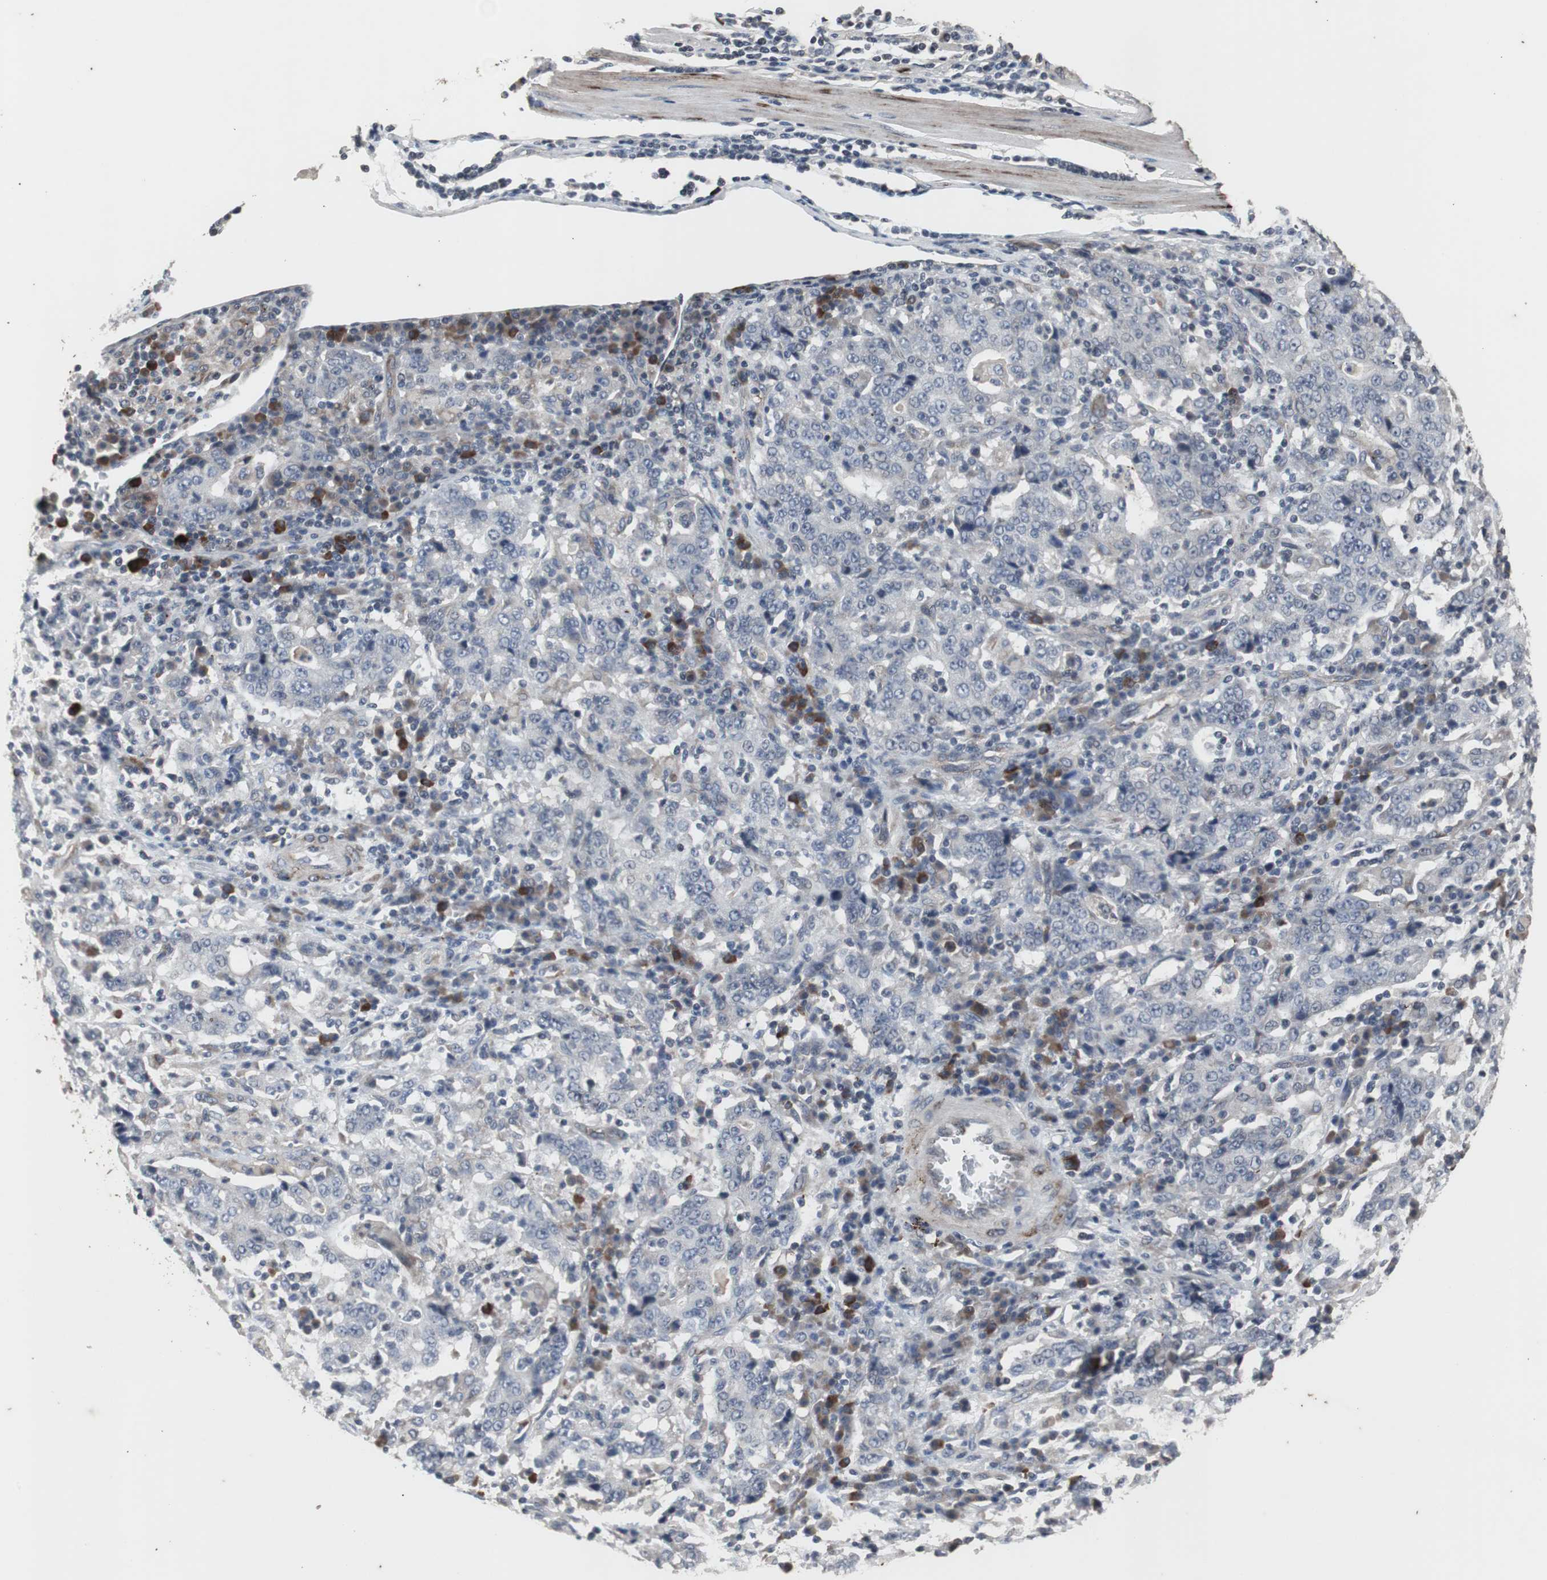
{"staining": {"intensity": "negative", "quantity": "none", "location": "none"}, "tissue": "stomach cancer", "cell_type": "Tumor cells", "image_type": "cancer", "snomed": [{"axis": "morphology", "description": "Normal tissue, NOS"}, {"axis": "morphology", "description": "Adenocarcinoma, NOS"}, {"axis": "topography", "description": "Stomach, upper"}, {"axis": "topography", "description": "Stomach"}], "caption": "Immunohistochemistry image of neoplastic tissue: stomach cancer stained with DAB exhibits no significant protein staining in tumor cells.", "gene": "CRADD", "patient": {"sex": "male", "age": 59}}